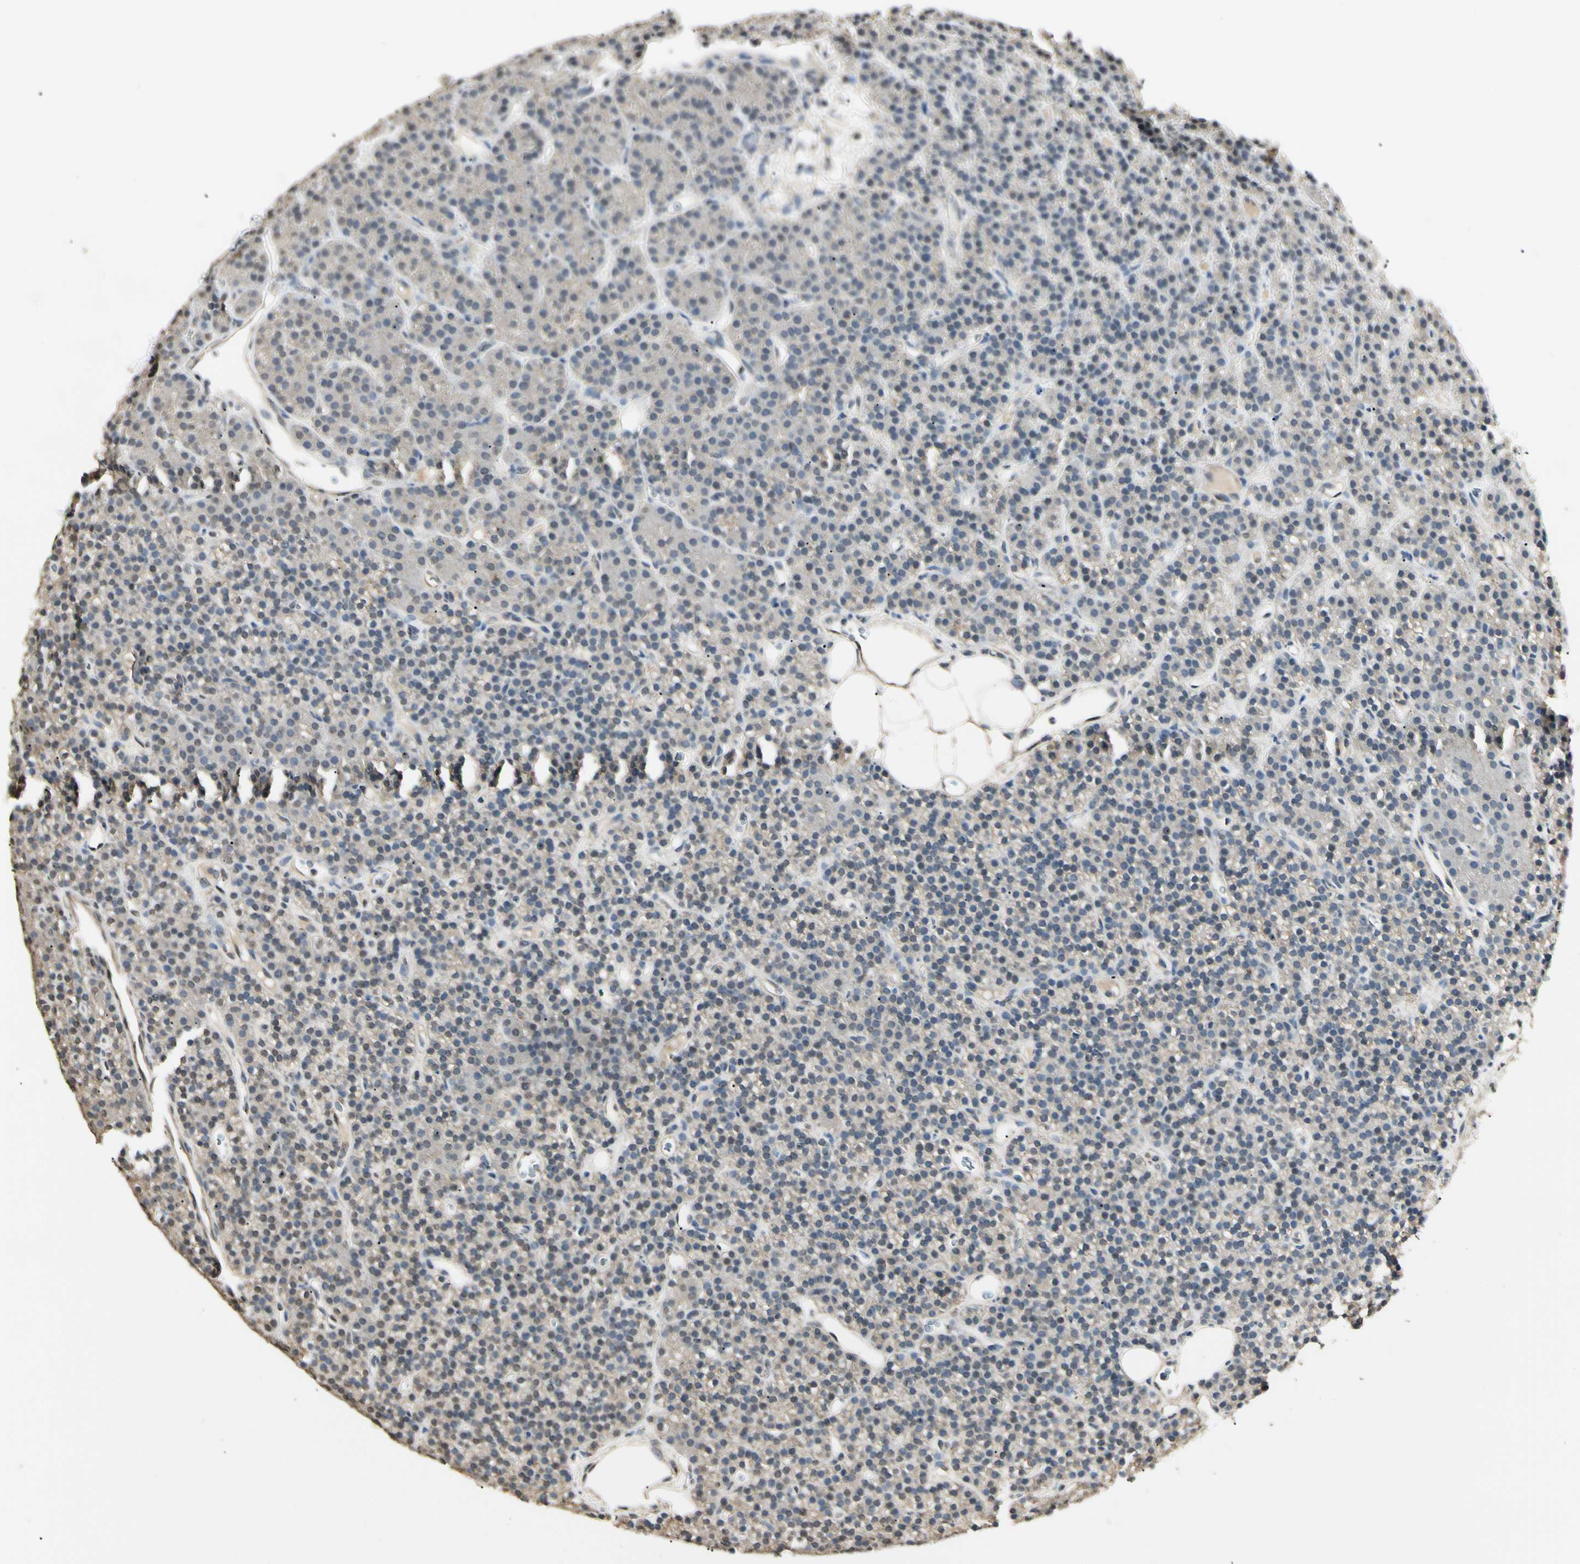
{"staining": {"intensity": "weak", "quantity": ">75%", "location": "cytoplasmic/membranous"}, "tissue": "parathyroid gland", "cell_type": "Glandular cells", "image_type": "normal", "snomed": [{"axis": "morphology", "description": "Normal tissue, NOS"}, {"axis": "morphology", "description": "Hyperplasia, NOS"}, {"axis": "topography", "description": "Parathyroid gland"}], "caption": "An immunohistochemistry image of benign tissue is shown. Protein staining in brown highlights weak cytoplasmic/membranous positivity in parathyroid gland within glandular cells.", "gene": "SGCA", "patient": {"sex": "male", "age": 44}}